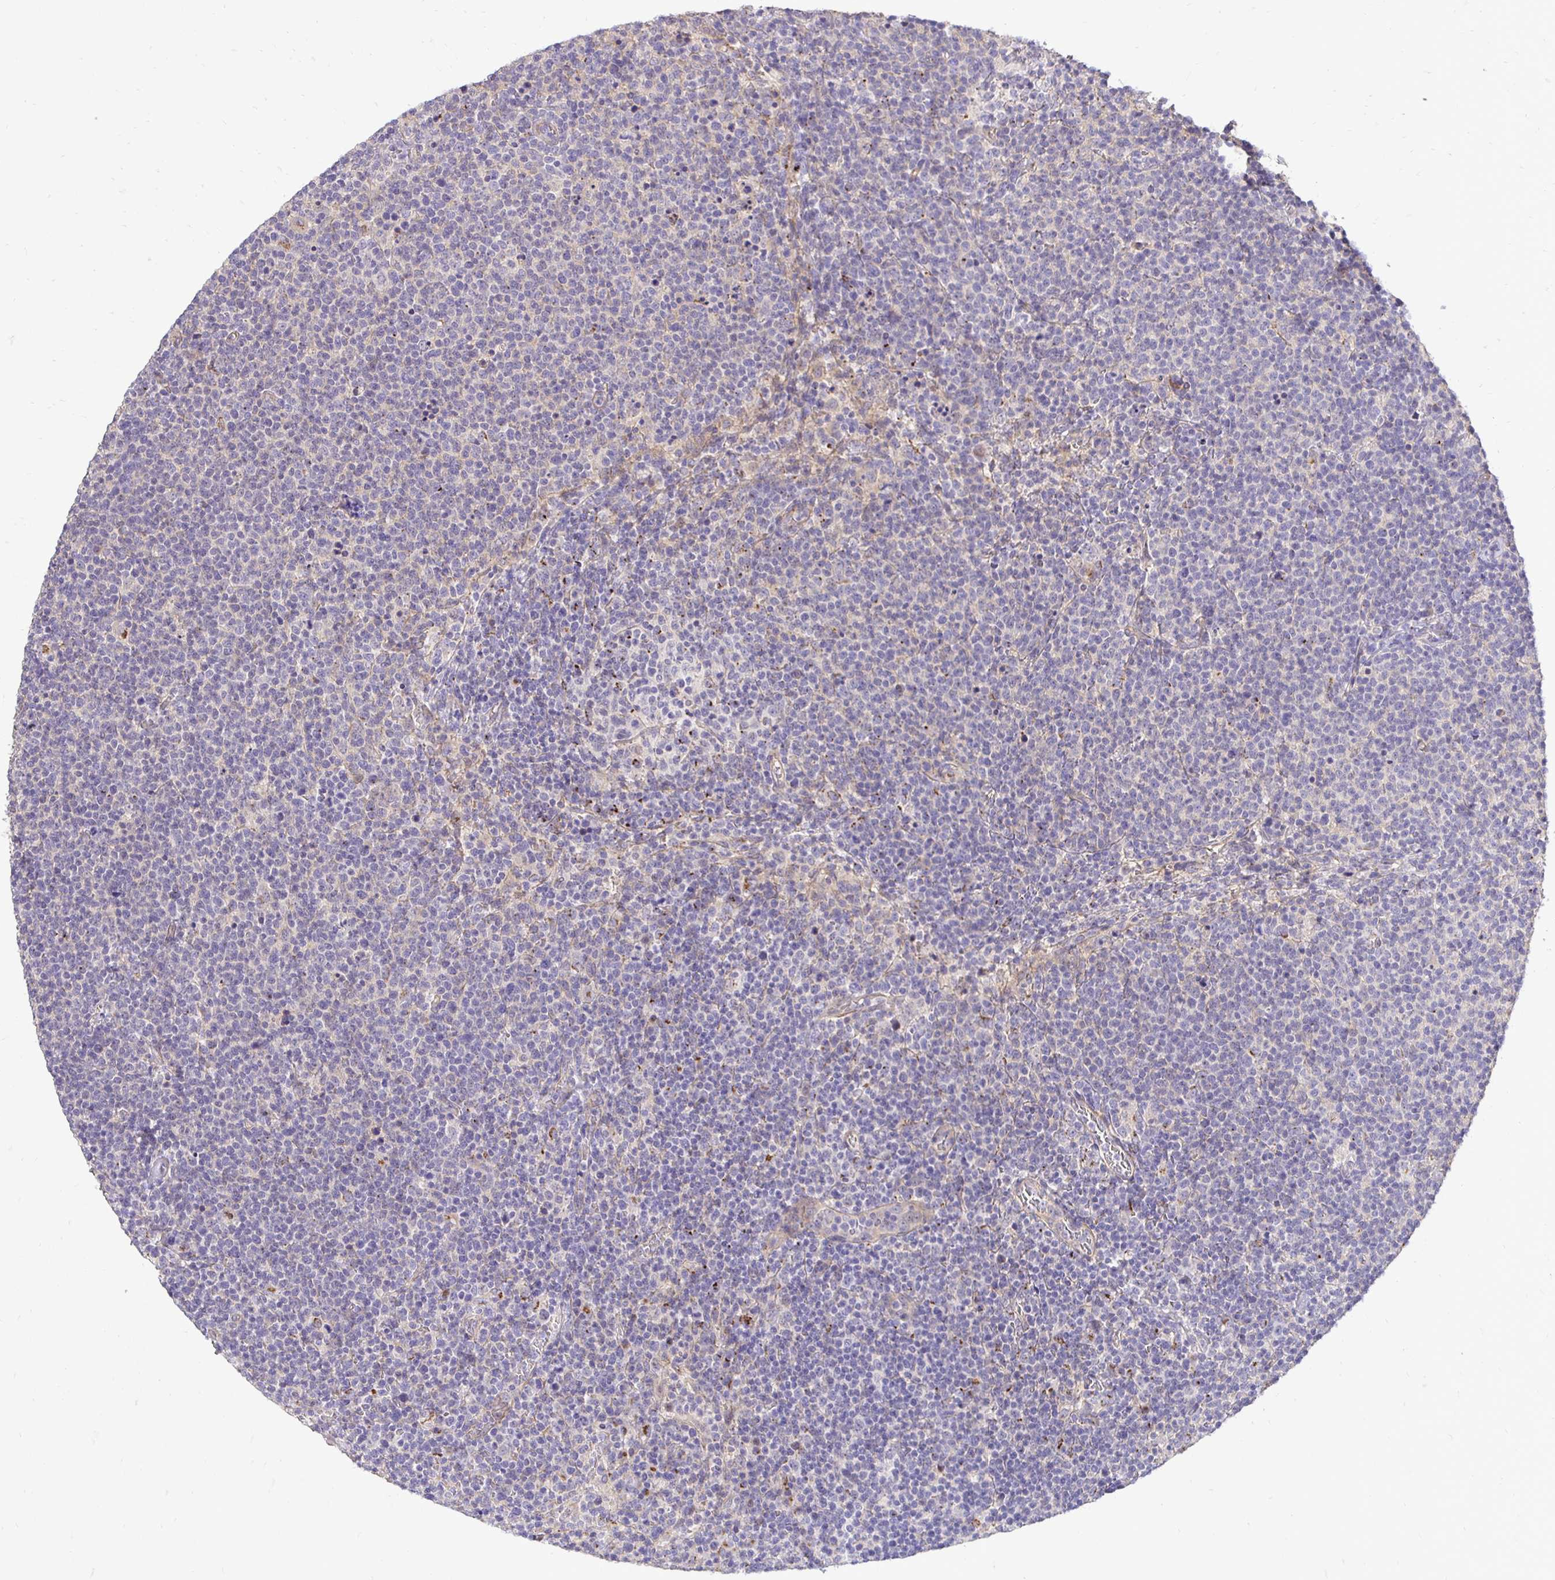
{"staining": {"intensity": "negative", "quantity": "none", "location": "none"}, "tissue": "lymphoma", "cell_type": "Tumor cells", "image_type": "cancer", "snomed": [{"axis": "morphology", "description": "Malignant lymphoma, non-Hodgkin's type, High grade"}, {"axis": "topography", "description": "Lymph node"}], "caption": "A micrograph of human malignant lymphoma, non-Hodgkin's type (high-grade) is negative for staining in tumor cells. Nuclei are stained in blue.", "gene": "SLC9A1", "patient": {"sex": "male", "age": 61}}